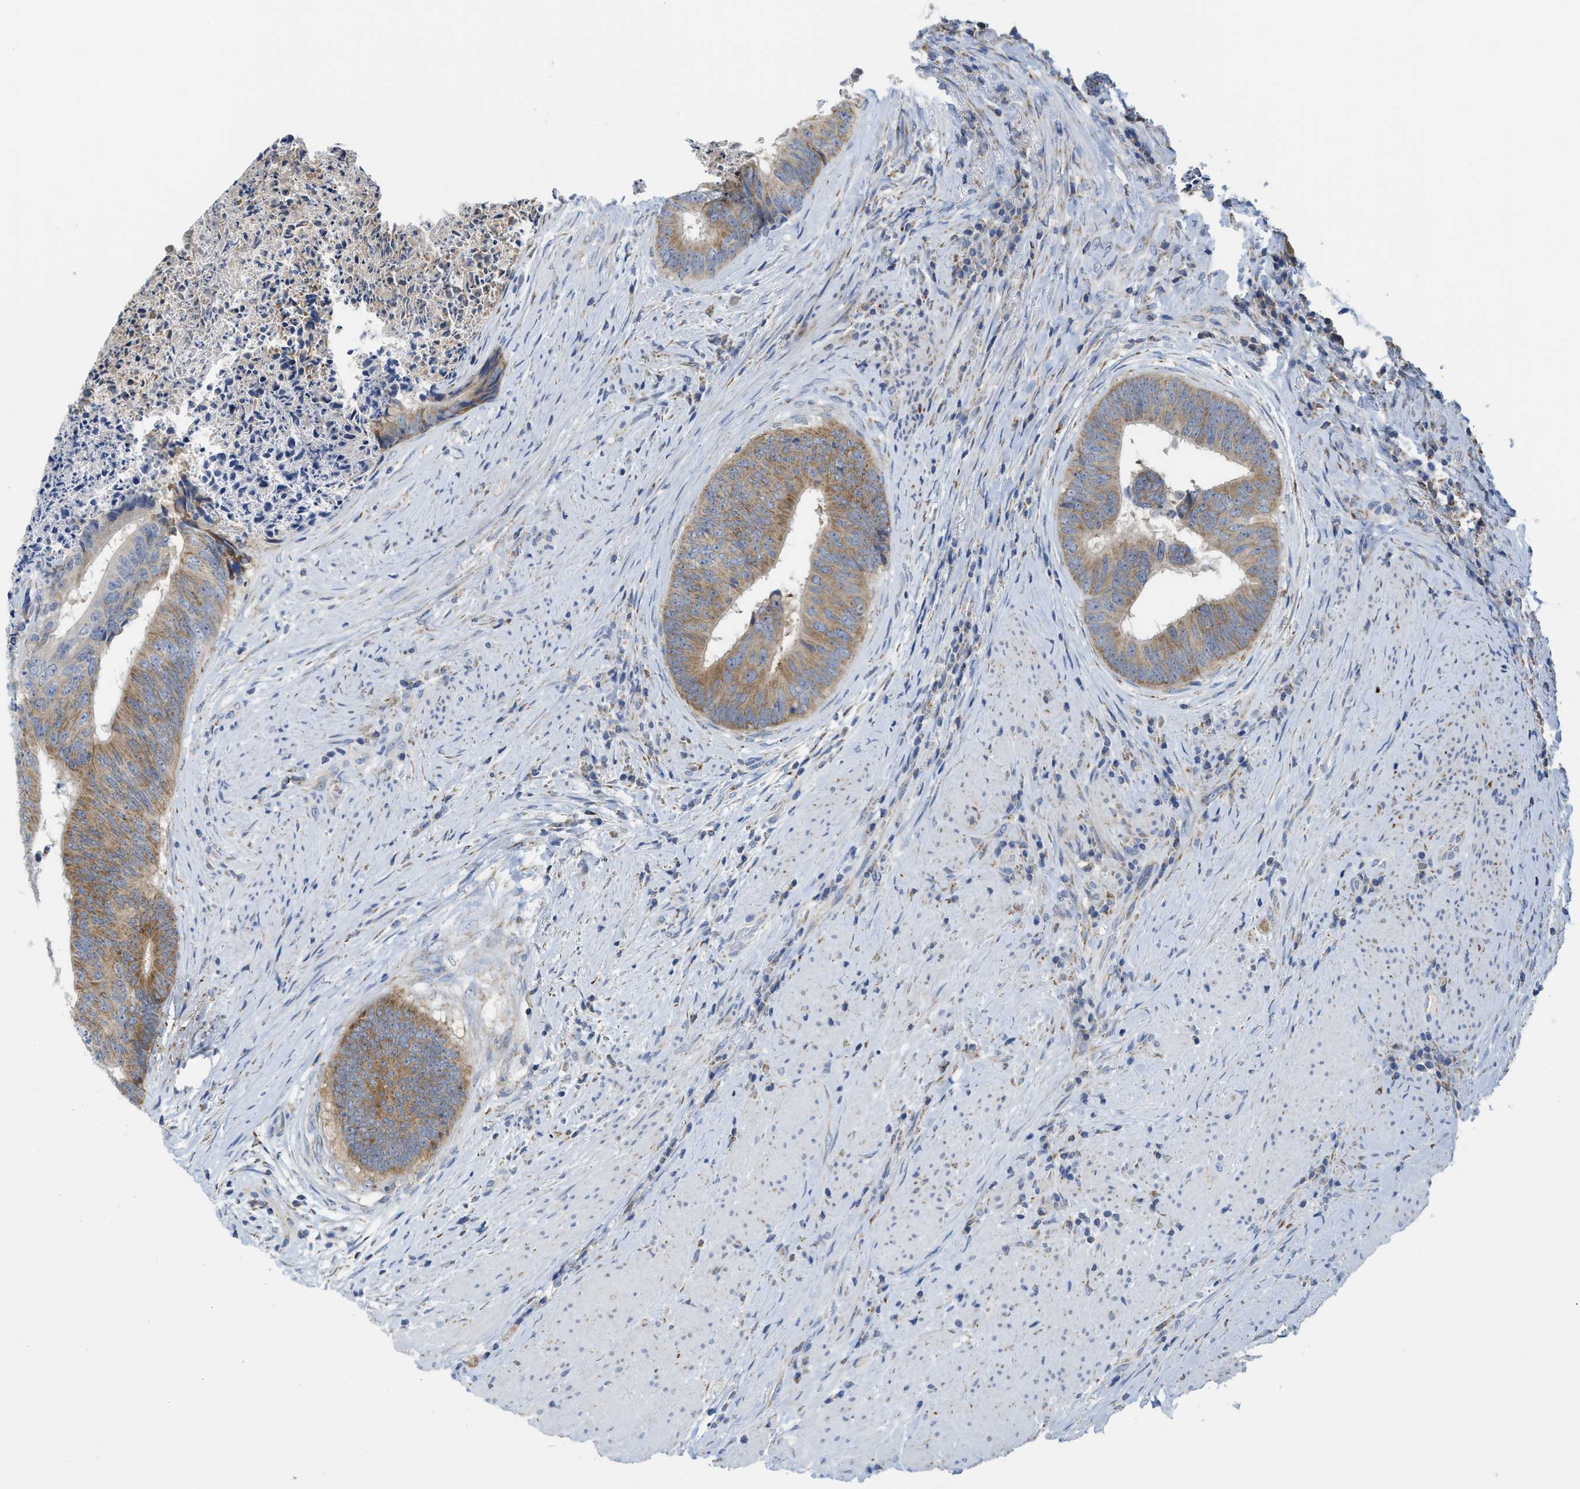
{"staining": {"intensity": "moderate", "quantity": ">75%", "location": "cytoplasmic/membranous"}, "tissue": "colorectal cancer", "cell_type": "Tumor cells", "image_type": "cancer", "snomed": [{"axis": "morphology", "description": "Adenocarcinoma, NOS"}, {"axis": "topography", "description": "Rectum"}], "caption": "Immunohistochemical staining of colorectal adenocarcinoma displays medium levels of moderate cytoplasmic/membranous protein positivity in about >75% of tumor cells. The staining is performed using DAB brown chromogen to label protein expression. The nuclei are counter-stained blue using hematoxylin.", "gene": "GATD3", "patient": {"sex": "male", "age": 72}}